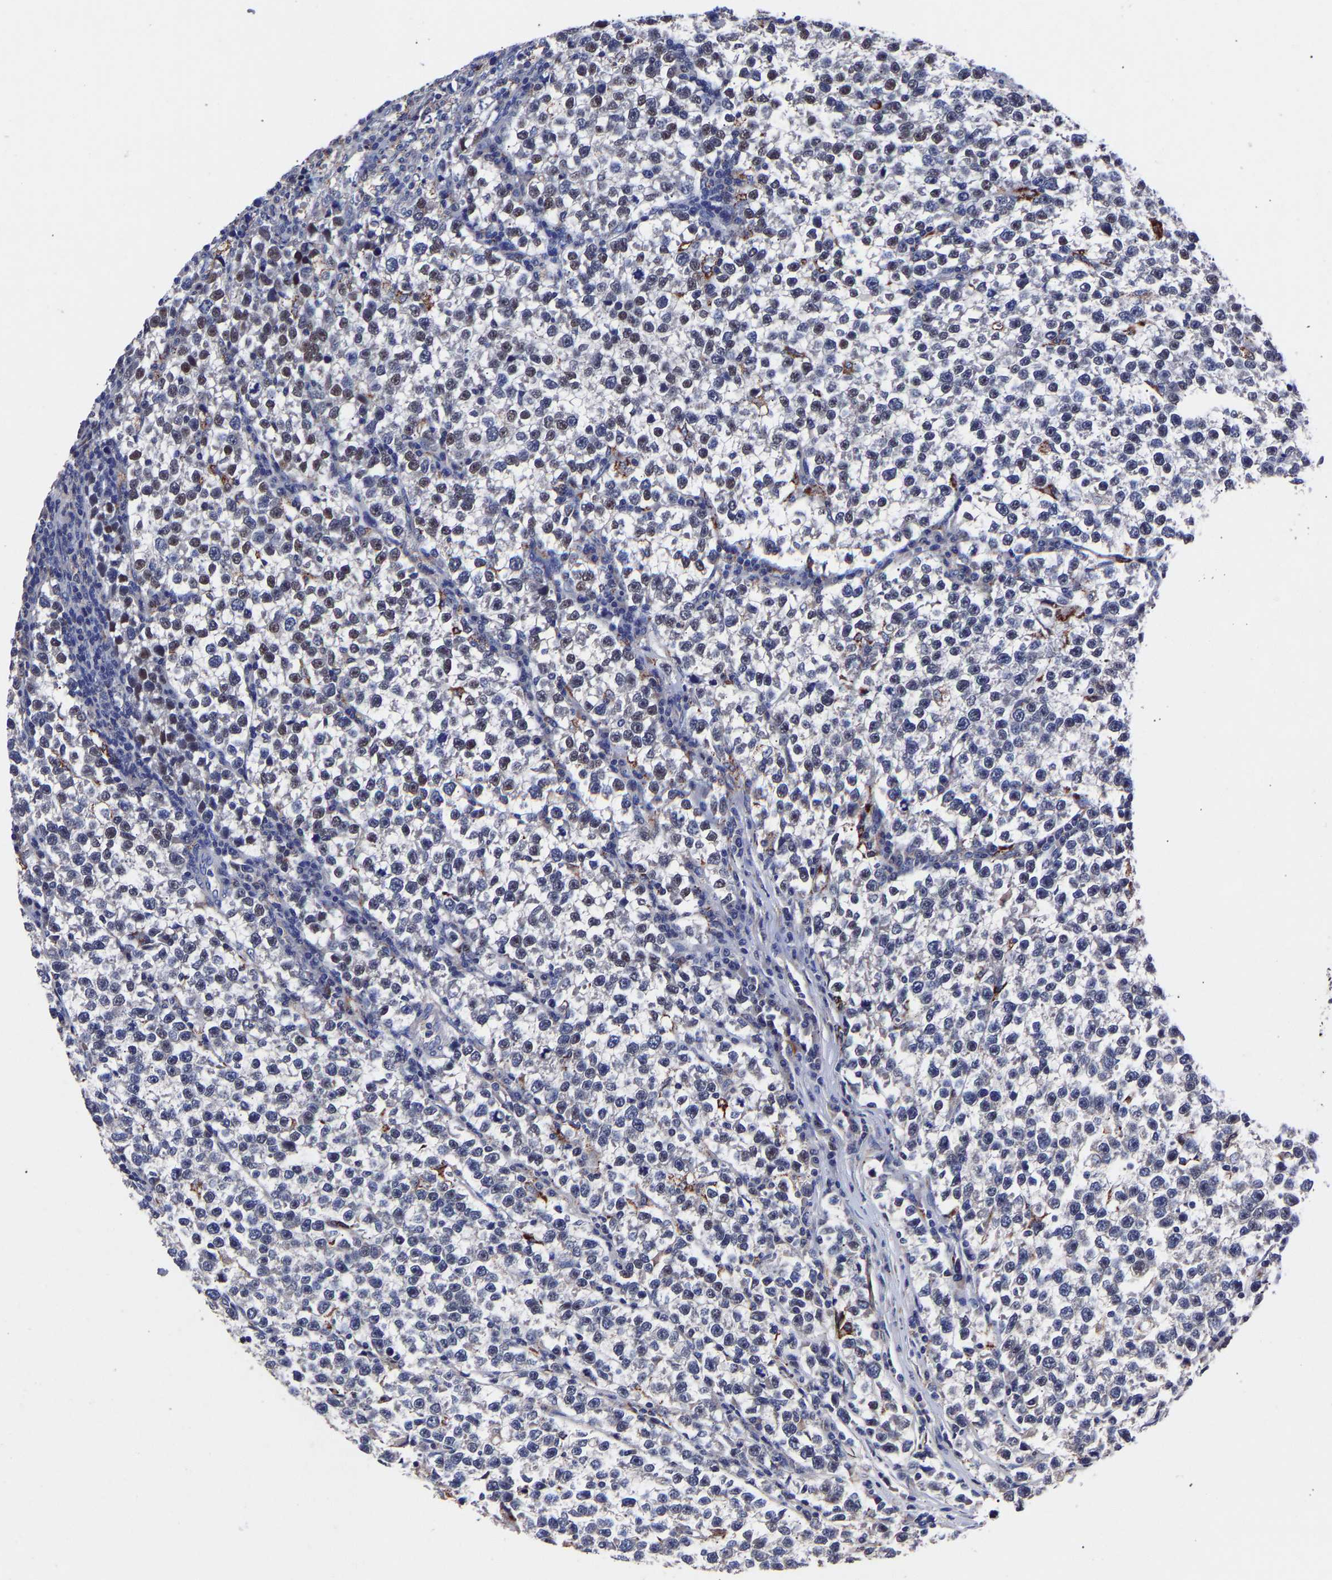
{"staining": {"intensity": "weak", "quantity": "<25%", "location": "nuclear"}, "tissue": "testis cancer", "cell_type": "Tumor cells", "image_type": "cancer", "snomed": [{"axis": "morphology", "description": "Normal tissue, NOS"}, {"axis": "morphology", "description": "Seminoma, NOS"}, {"axis": "topography", "description": "Testis"}], "caption": "Tumor cells are negative for brown protein staining in testis seminoma.", "gene": "SEM1", "patient": {"sex": "male", "age": 43}}